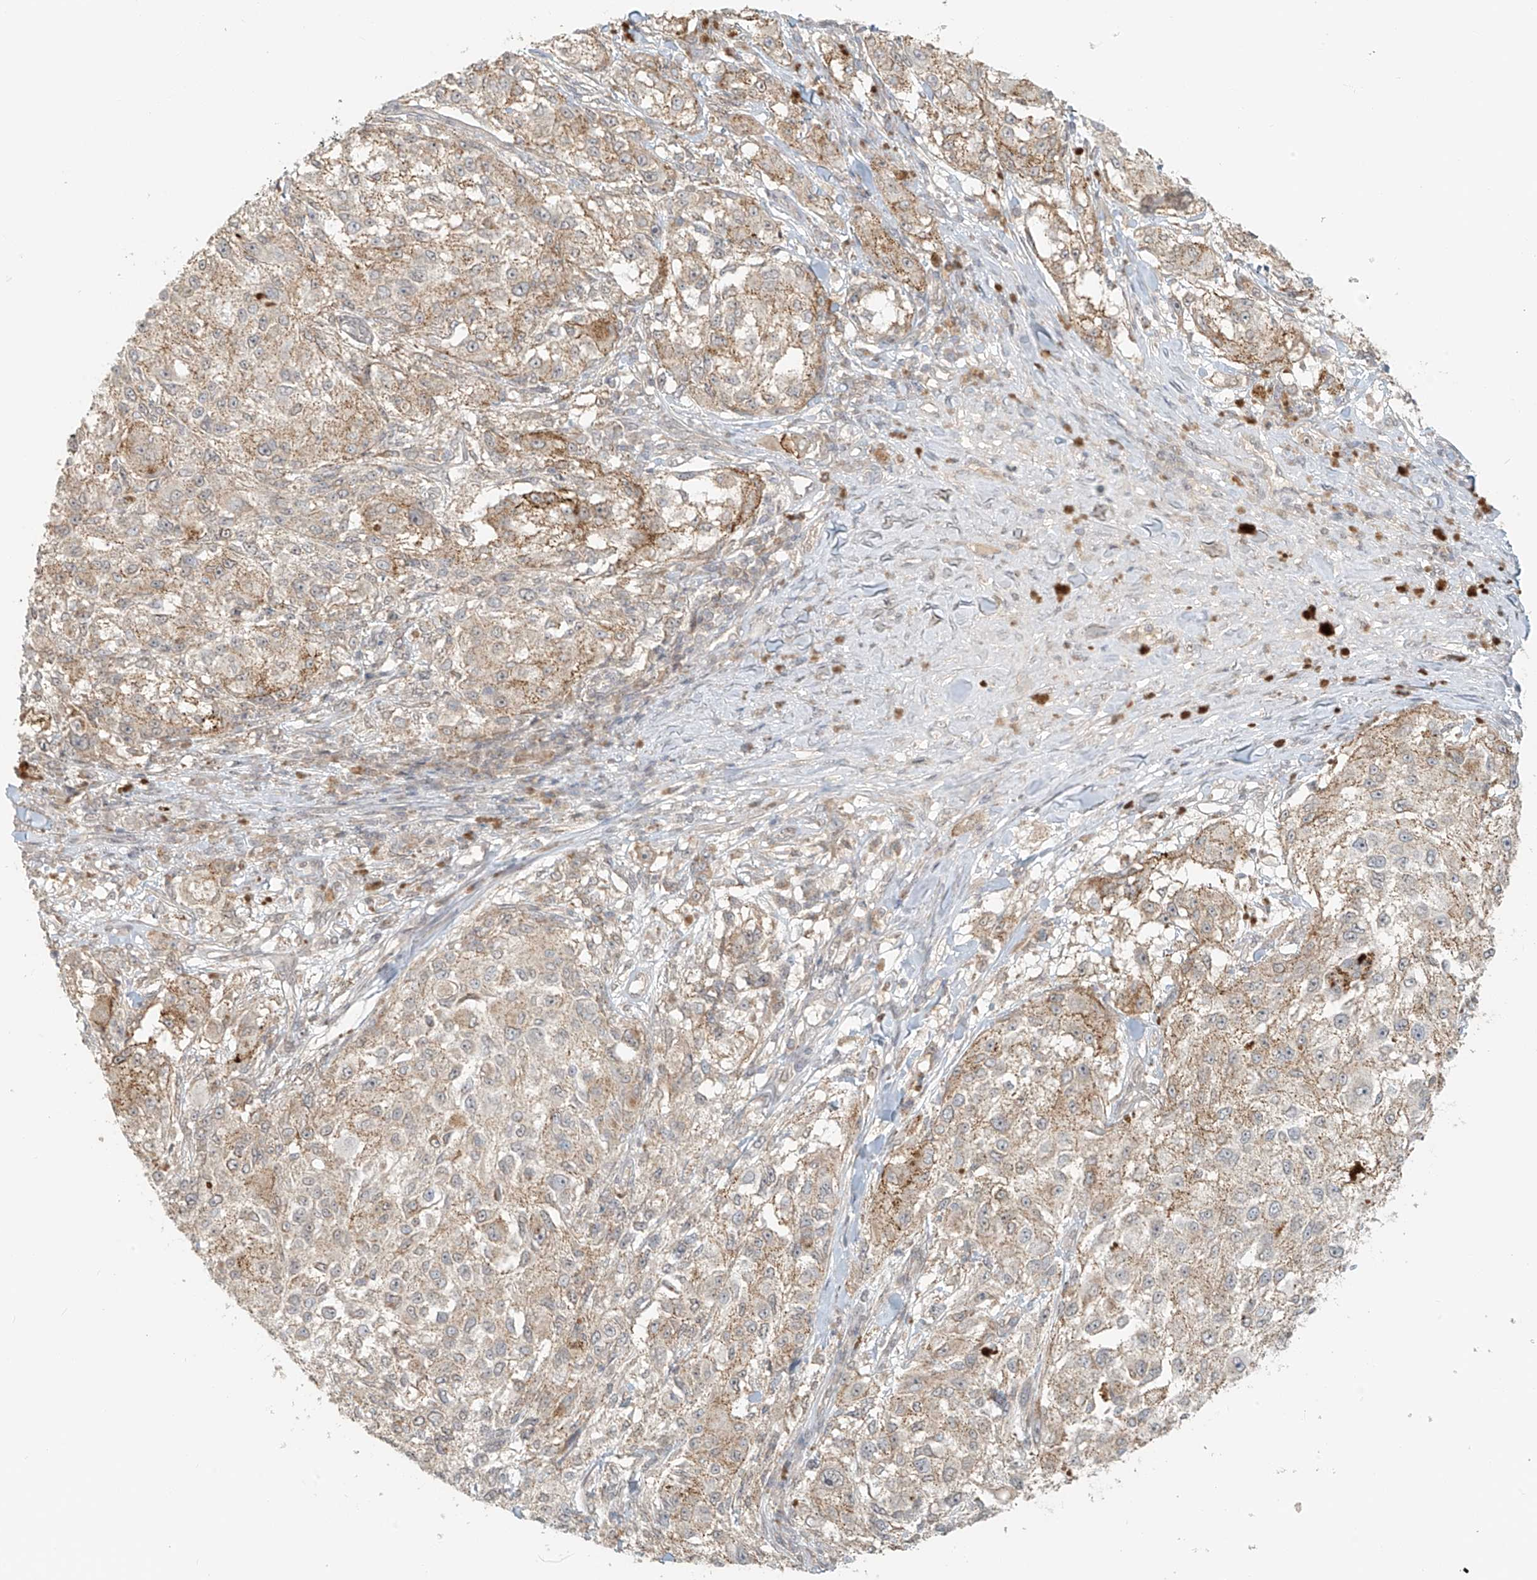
{"staining": {"intensity": "weak", "quantity": ">75%", "location": "cytoplasmic/membranous"}, "tissue": "melanoma", "cell_type": "Tumor cells", "image_type": "cancer", "snomed": [{"axis": "morphology", "description": "Necrosis, NOS"}, {"axis": "morphology", "description": "Malignant melanoma, NOS"}, {"axis": "topography", "description": "Skin"}], "caption": "Tumor cells reveal low levels of weak cytoplasmic/membranous expression in approximately >75% of cells in human malignant melanoma.", "gene": "ABCD1", "patient": {"sex": "female", "age": 87}}